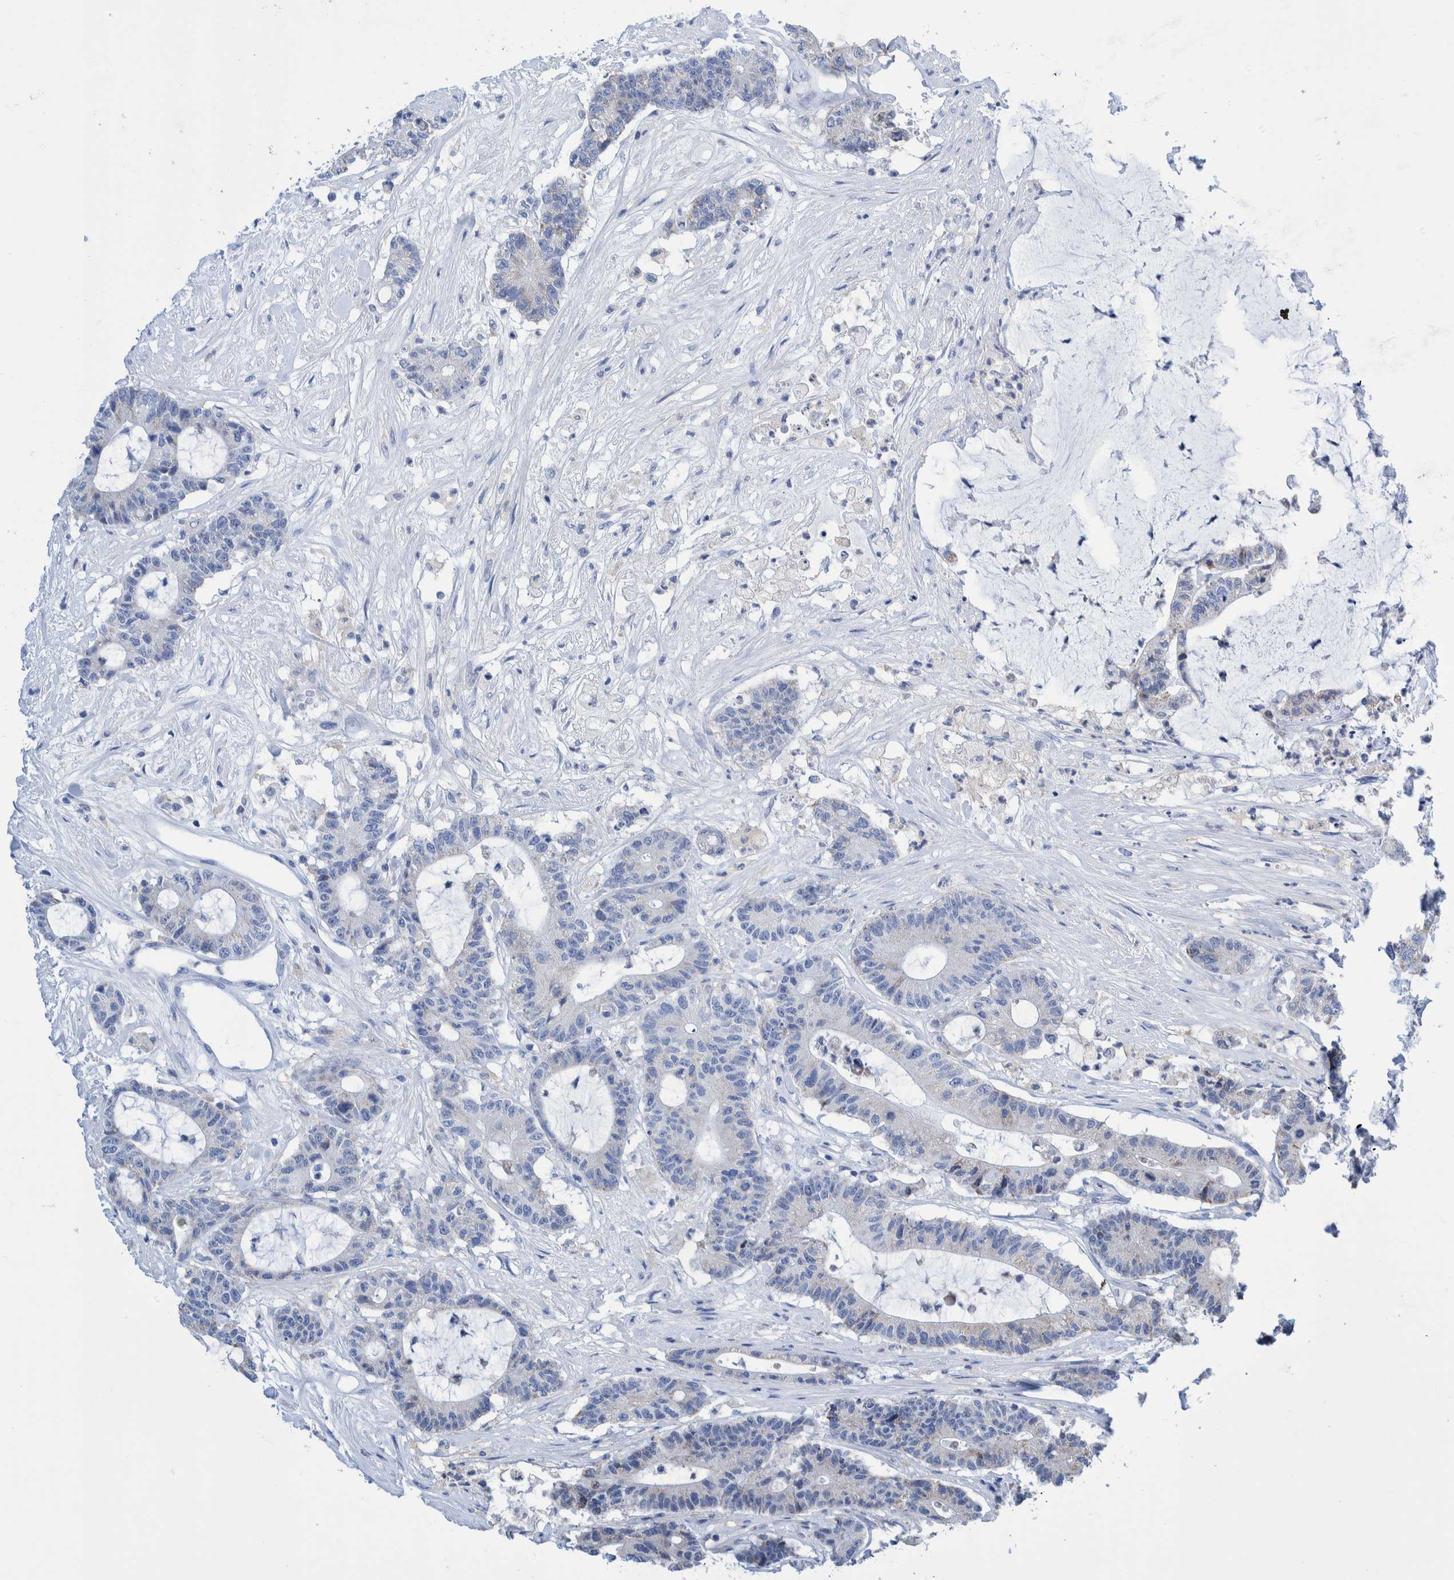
{"staining": {"intensity": "negative", "quantity": "none", "location": "none"}, "tissue": "colorectal cancer", "cell_type": "Tumor cells", "image_type": "cancer", "snomed": [{"axis": "morphology", "description": "Adenocarcinoma, NOS"}, {"axis": "topography", "description": "Colon"}], "caption": "Immunohistochemistry micrograph of colorectal cancer (adenocarcinoma) stained for a protein (brown), which exhibits no expression in tumor cells.", "gene": "KRT14", "patient": {"sex": "female", "age": 84}}